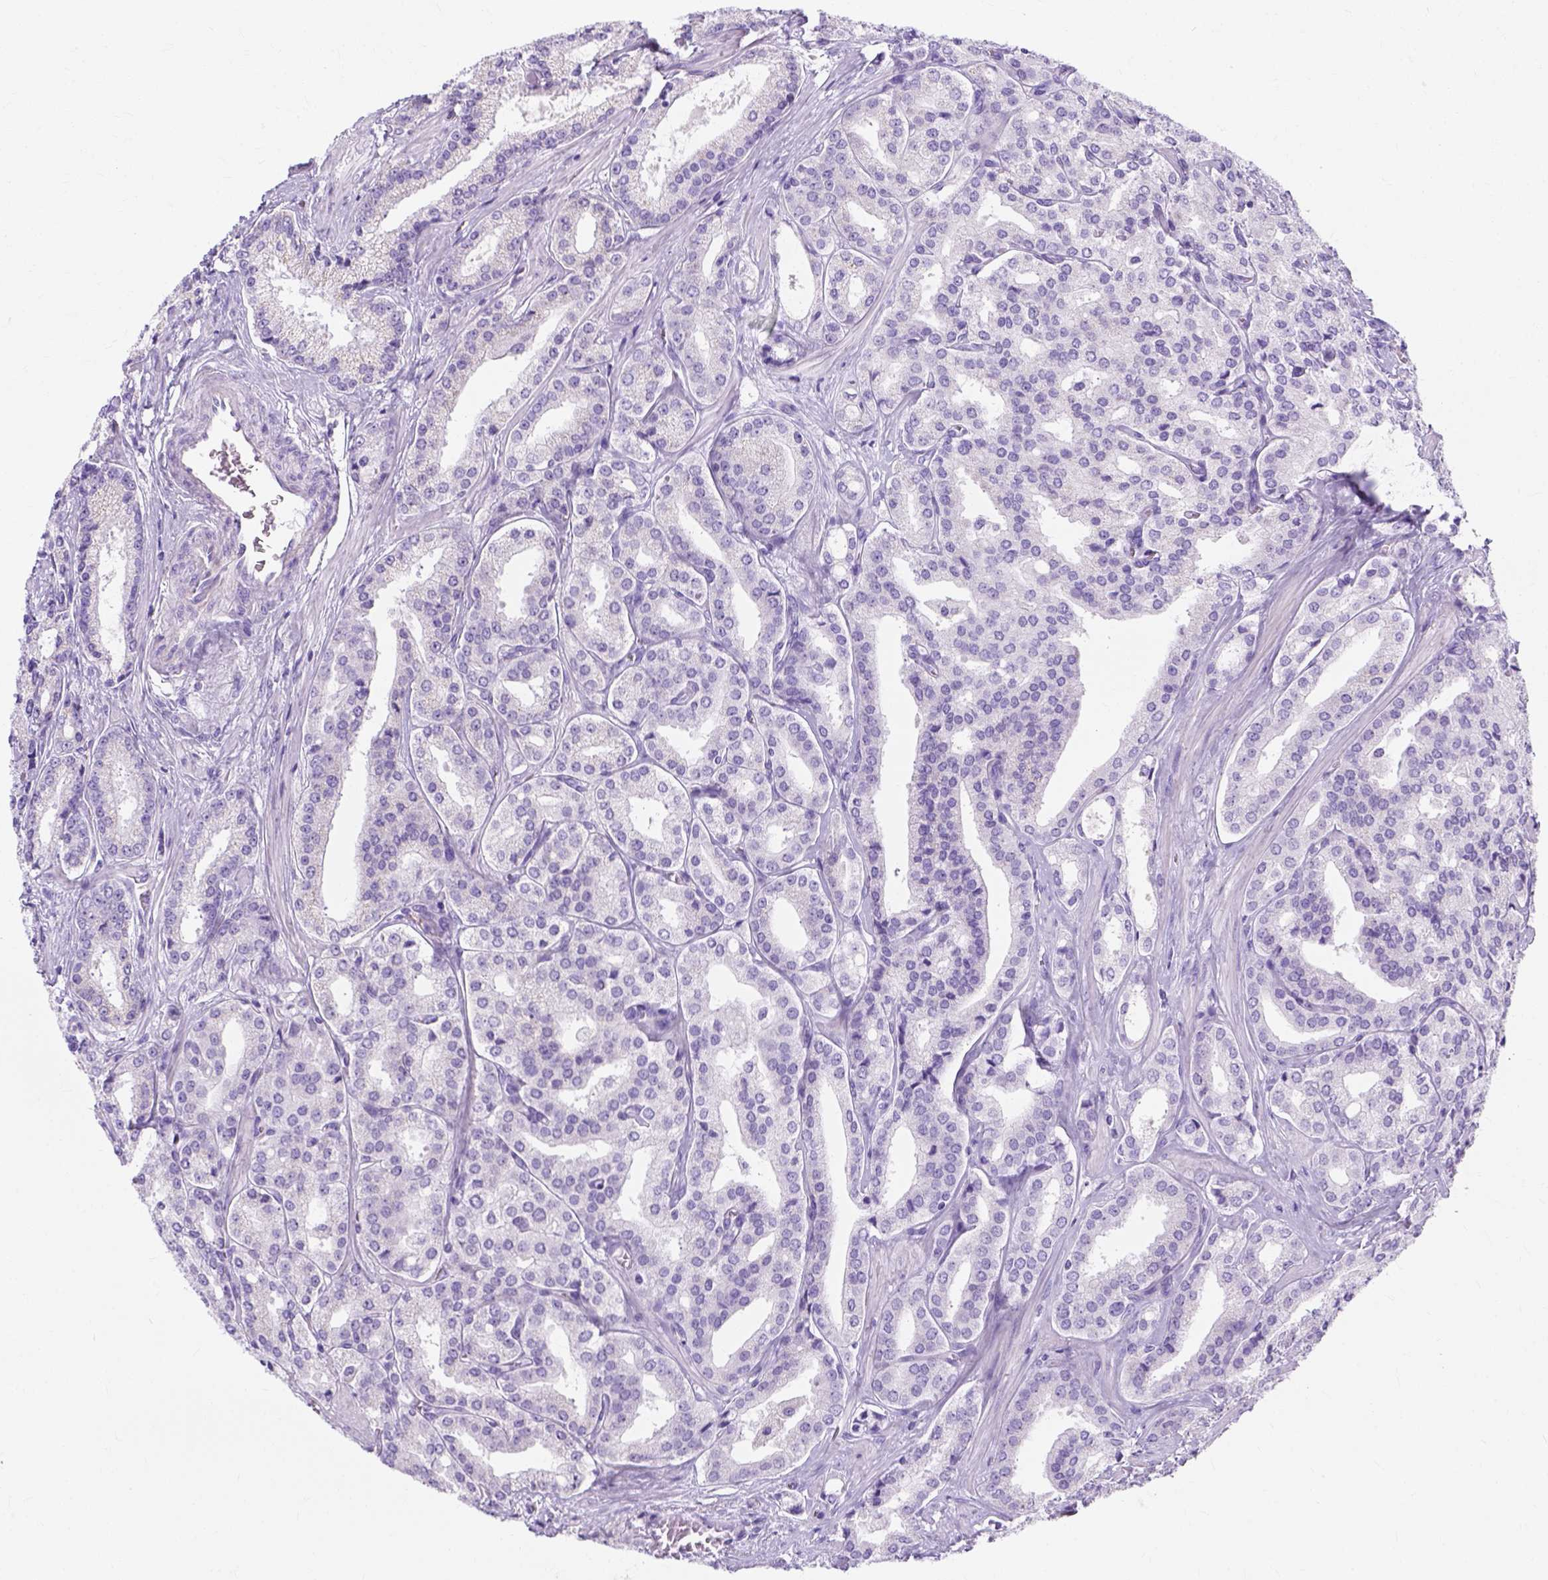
{"staining": {"intensity": "negative", "quantity": "none", "location": "none"}, "tissue": "prostate cancer", "cell_type": "Tumor cells", "image_type": "cancer", "snomed": [{"axis": "morphology", "description": "Adenocarcinoma, Low grade"}, {"axis": "topography", "description": "Prostate"}], "caption": "High magnification brightfield microscopy of prostate low-grade adenocarcinoma stained with DAB (3,3'-diaminobenzidine) (brown) and counterstained with hematoxylin (blue): tumor cells show no significant expression.", "gene": "MYH15", "patient": {"sex": "male", "age": 56}}